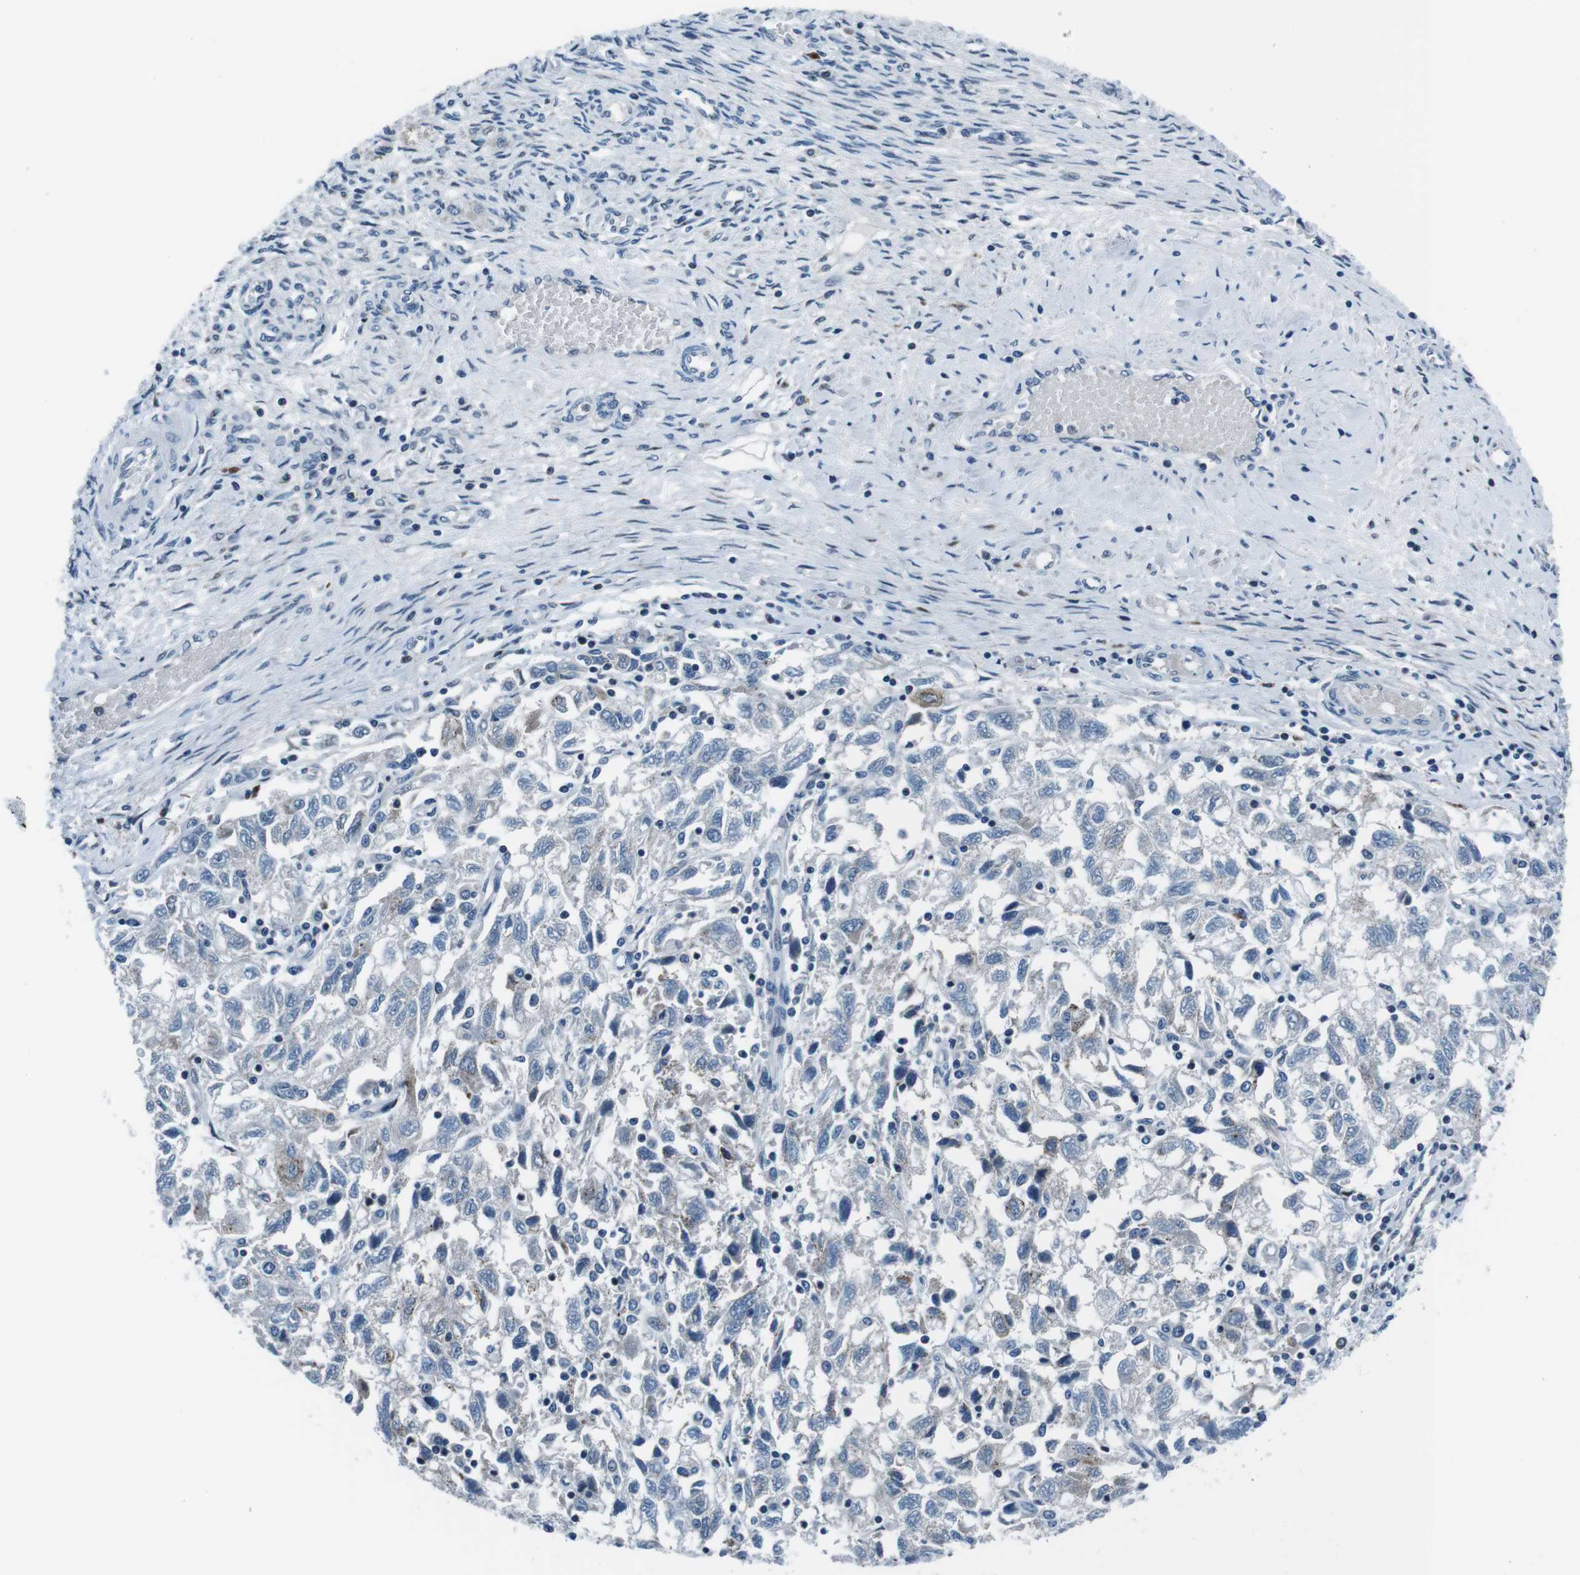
{"staining": {"intensity": "negative", "quantity": "none", "location": "none"}, "tissue": "ovarian cancer", "cell_type": "Tumor cells", "image_type": "cancer", "snomed": [{"axis": "morphology", "description": "Carcinoma, NOS"}, {"axis": "morphology", "description": "Cystadenocarcinoma, serous, NOS"}, {"axis": "topography", "description": "Ovary"}], "caption": "Ovarian cancer (serous cystadenocarcinoma) was stained to show a protein in brown. There is no significant staining in tumor cells.", "gene": "NUCB2", "patient": {"sex": "female", "age": 69}}